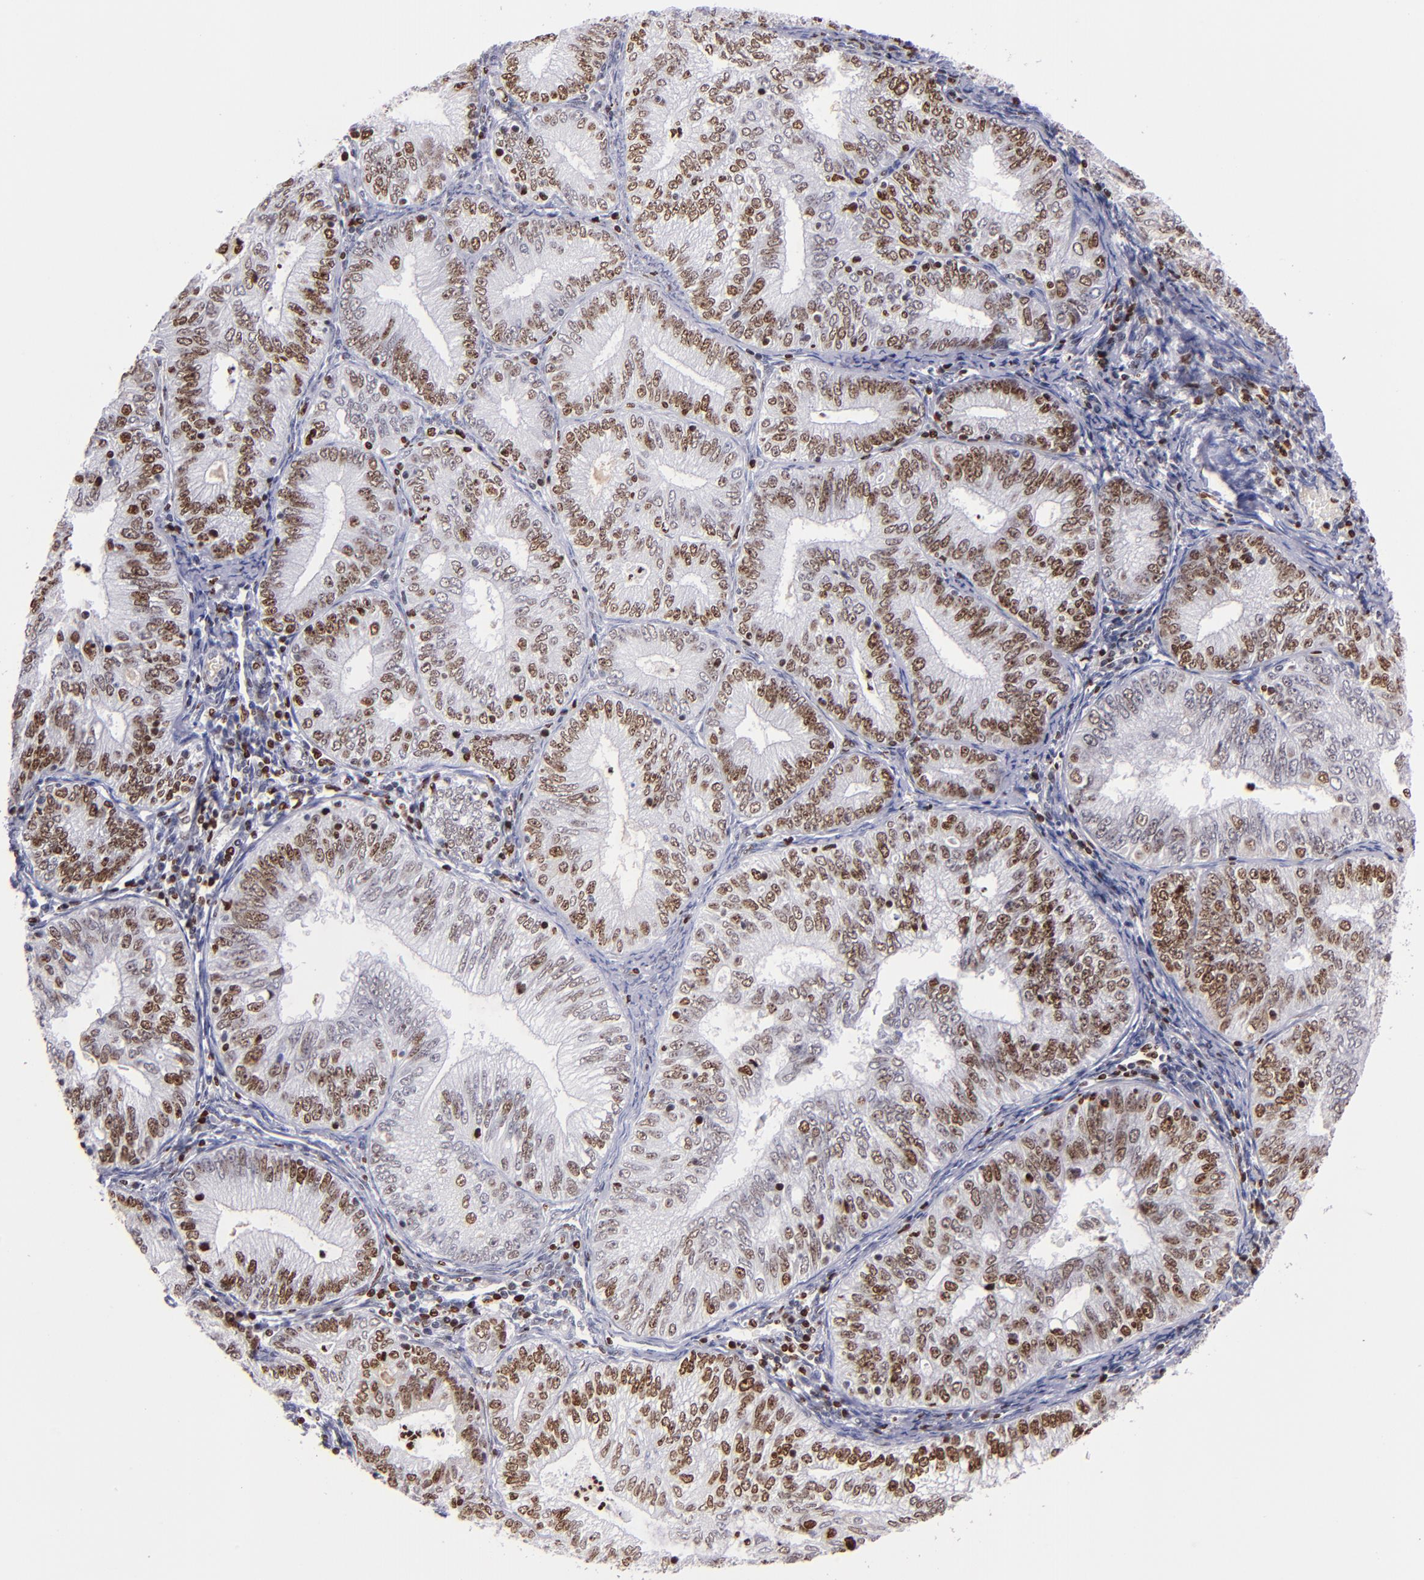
{"staining": {"intensity": "strong", "quantity": ">75%", "location": "nuclear"}, "tissue": "endometrial cancer", "cell_type": "Tumor cells", "image_type": "cancer", "snomed": [{"axis": "morphology", "description": "Adenocarcinoma, NOS"}, {"axis": "topography", "description": "Endometrium"}], "caption": "A high amount of strong nuclear positivity is identified in approximately >75% of tumor cells in adenocarcinoma (endometrial) tissue.", "gene": "CDKL5", "patient": {"sex": "female", "age": 69}}